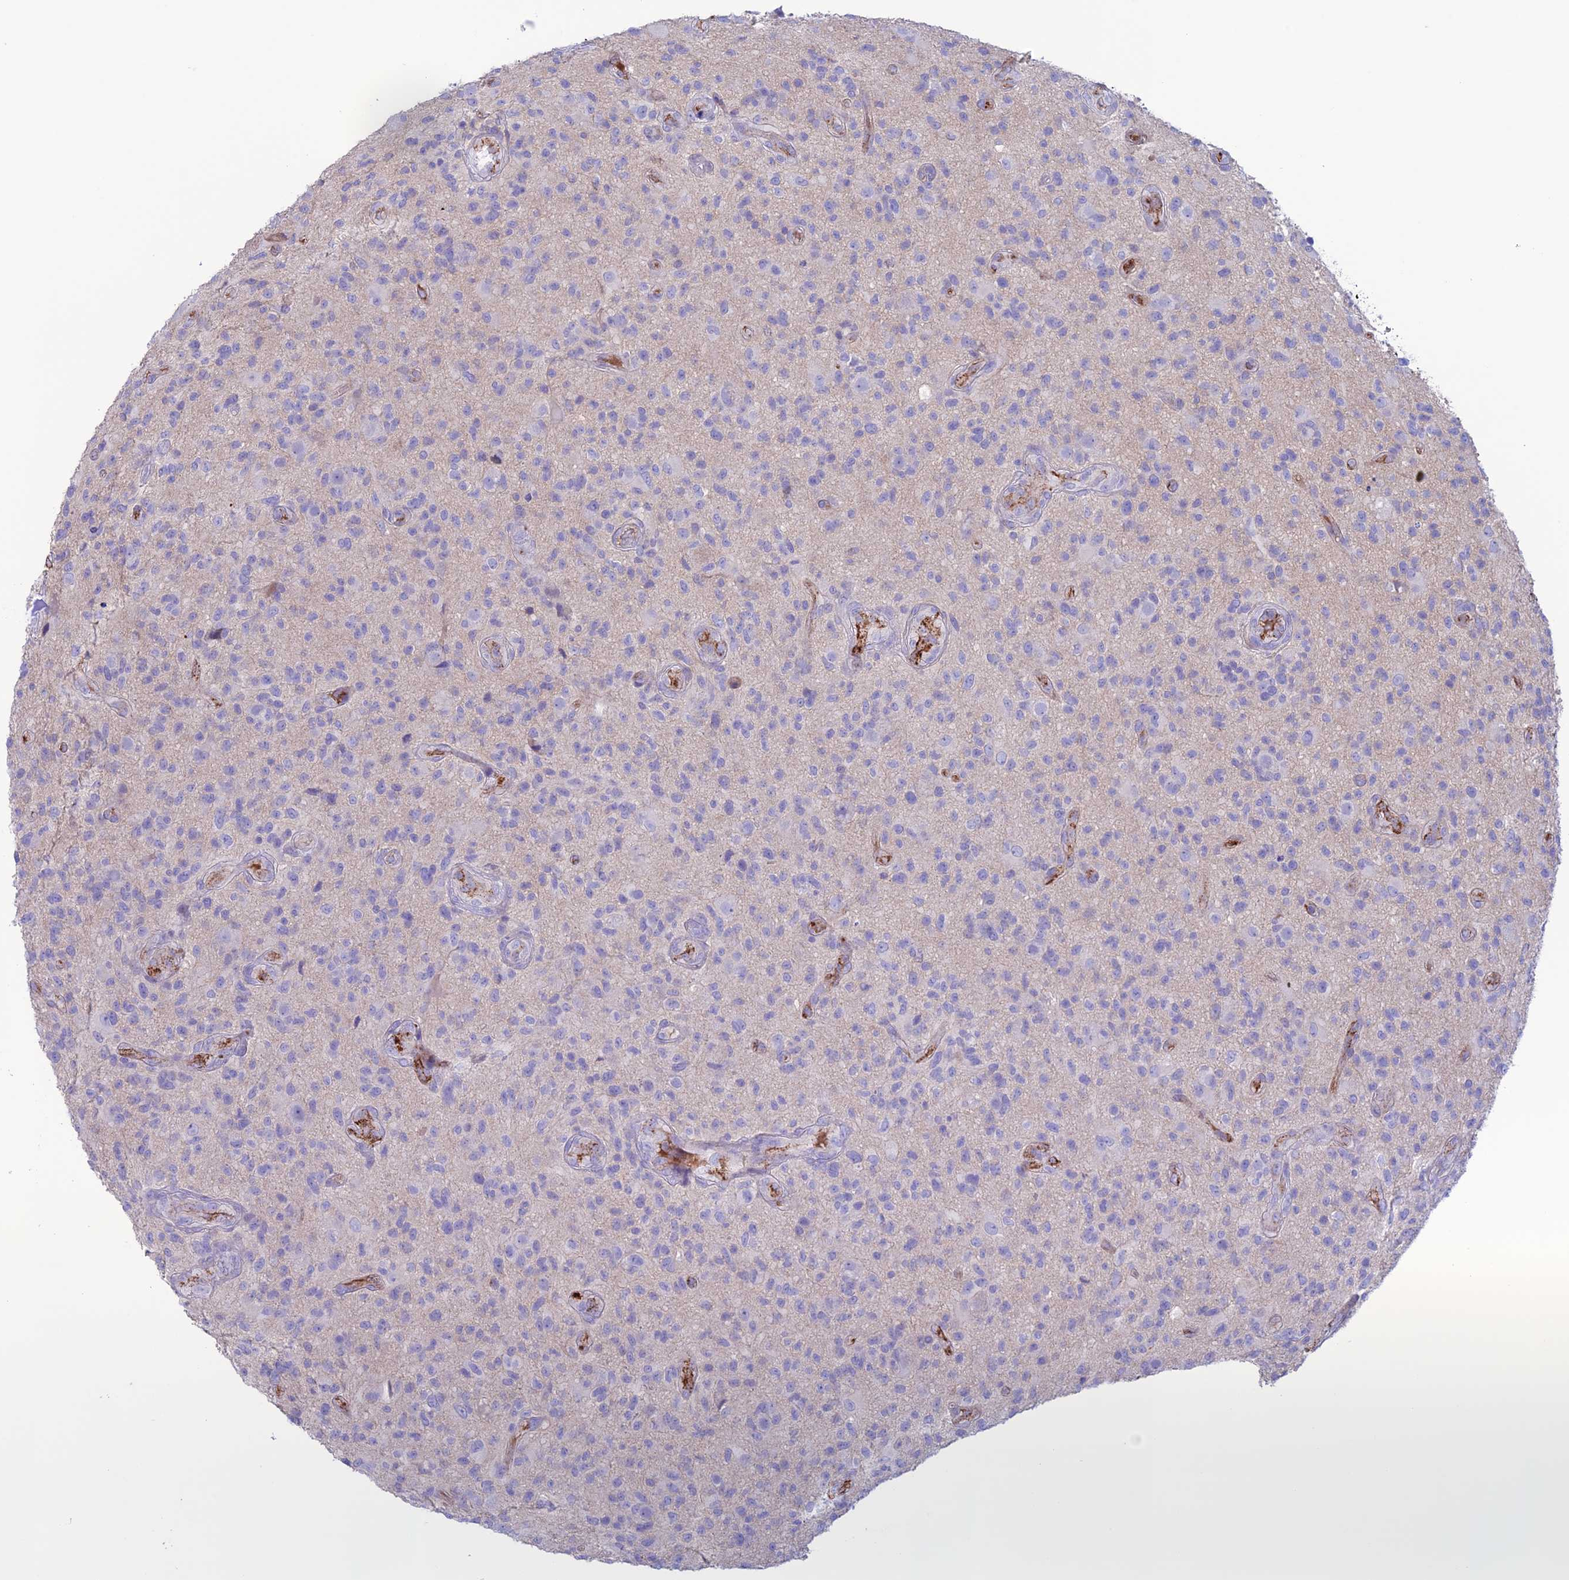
{"staining": {"intensity": "negative", "quantity": "none", "location": "none"}, "tissue": "glioma", "cell_type": "Tumor cells", "image_type": "cancer", "snomed": [{"axis": "morphology", "description": "Glioma, malignant, High grade"}, {"axis": "topography", "description": "Brain"}], "caption": "Immunohistochemical staining of human glioma reveals no significant expression in tumor cells. (Immunohistochemistry (ihc), brightfield microscopy, high magnification).", "gene": "CDC42EP5", "patient": {"sex": "male", "age": 47}}